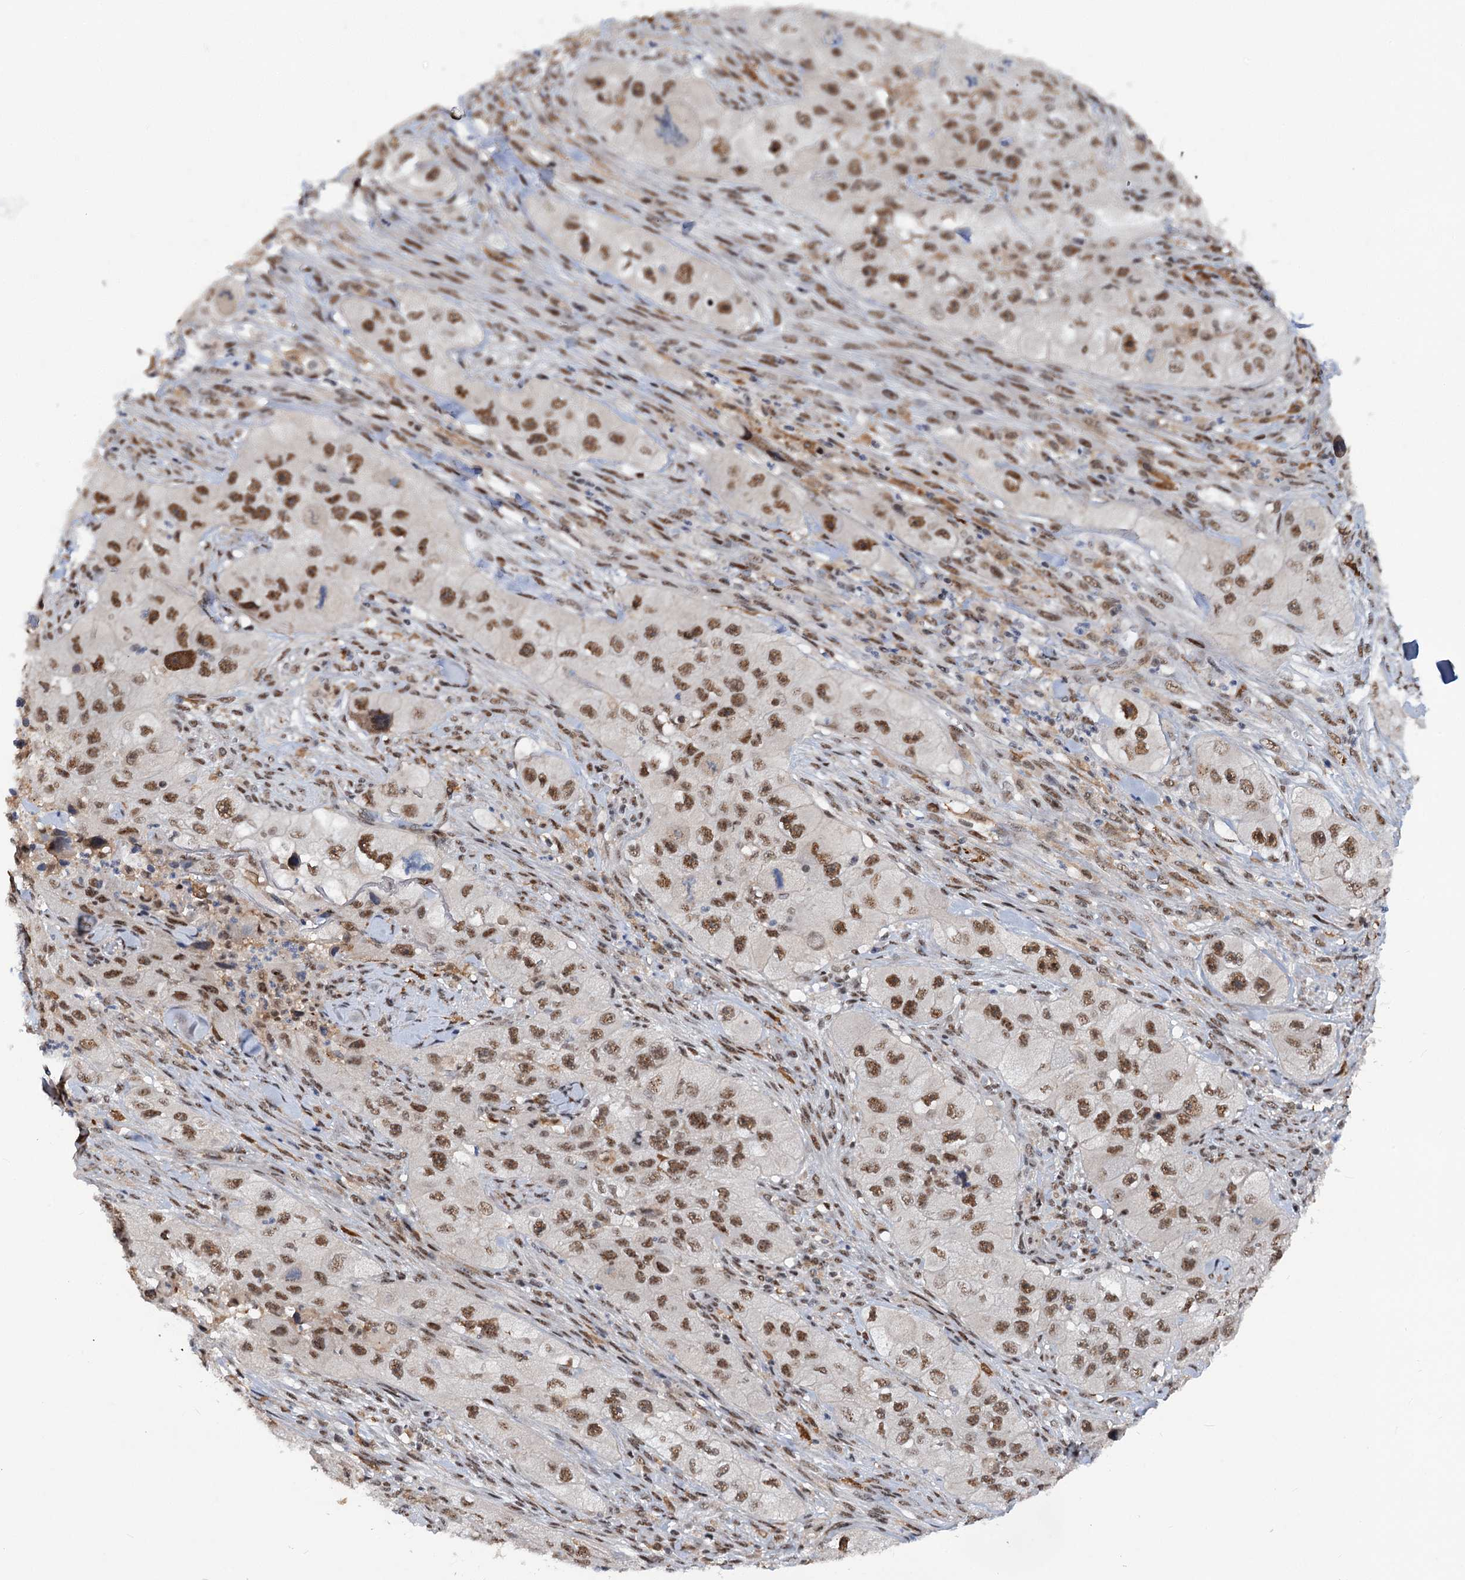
{"staining": {"intensity": "moderate", "quantity": ">75%", "location": "nuclear"}, "tissue": "skin cancer", "cell_type": "Tumor cells", "image_type": "cancer", "snomed": [{"axis": "morphology", "description": "Squamous cell carcinoma, NOS"}, {"axis": "topography", "description": "Skin"}, {"axis": "topography", "description": "Subcutis"}], "caption": "Brown immunohistochemical staining in human skin cancer (squamous cell carcinoma) exhibits moderate nuclear expression in about >75% of tumor cells.", "gene": "PHF8", "patient": {"sex": "male", "age": 73}}